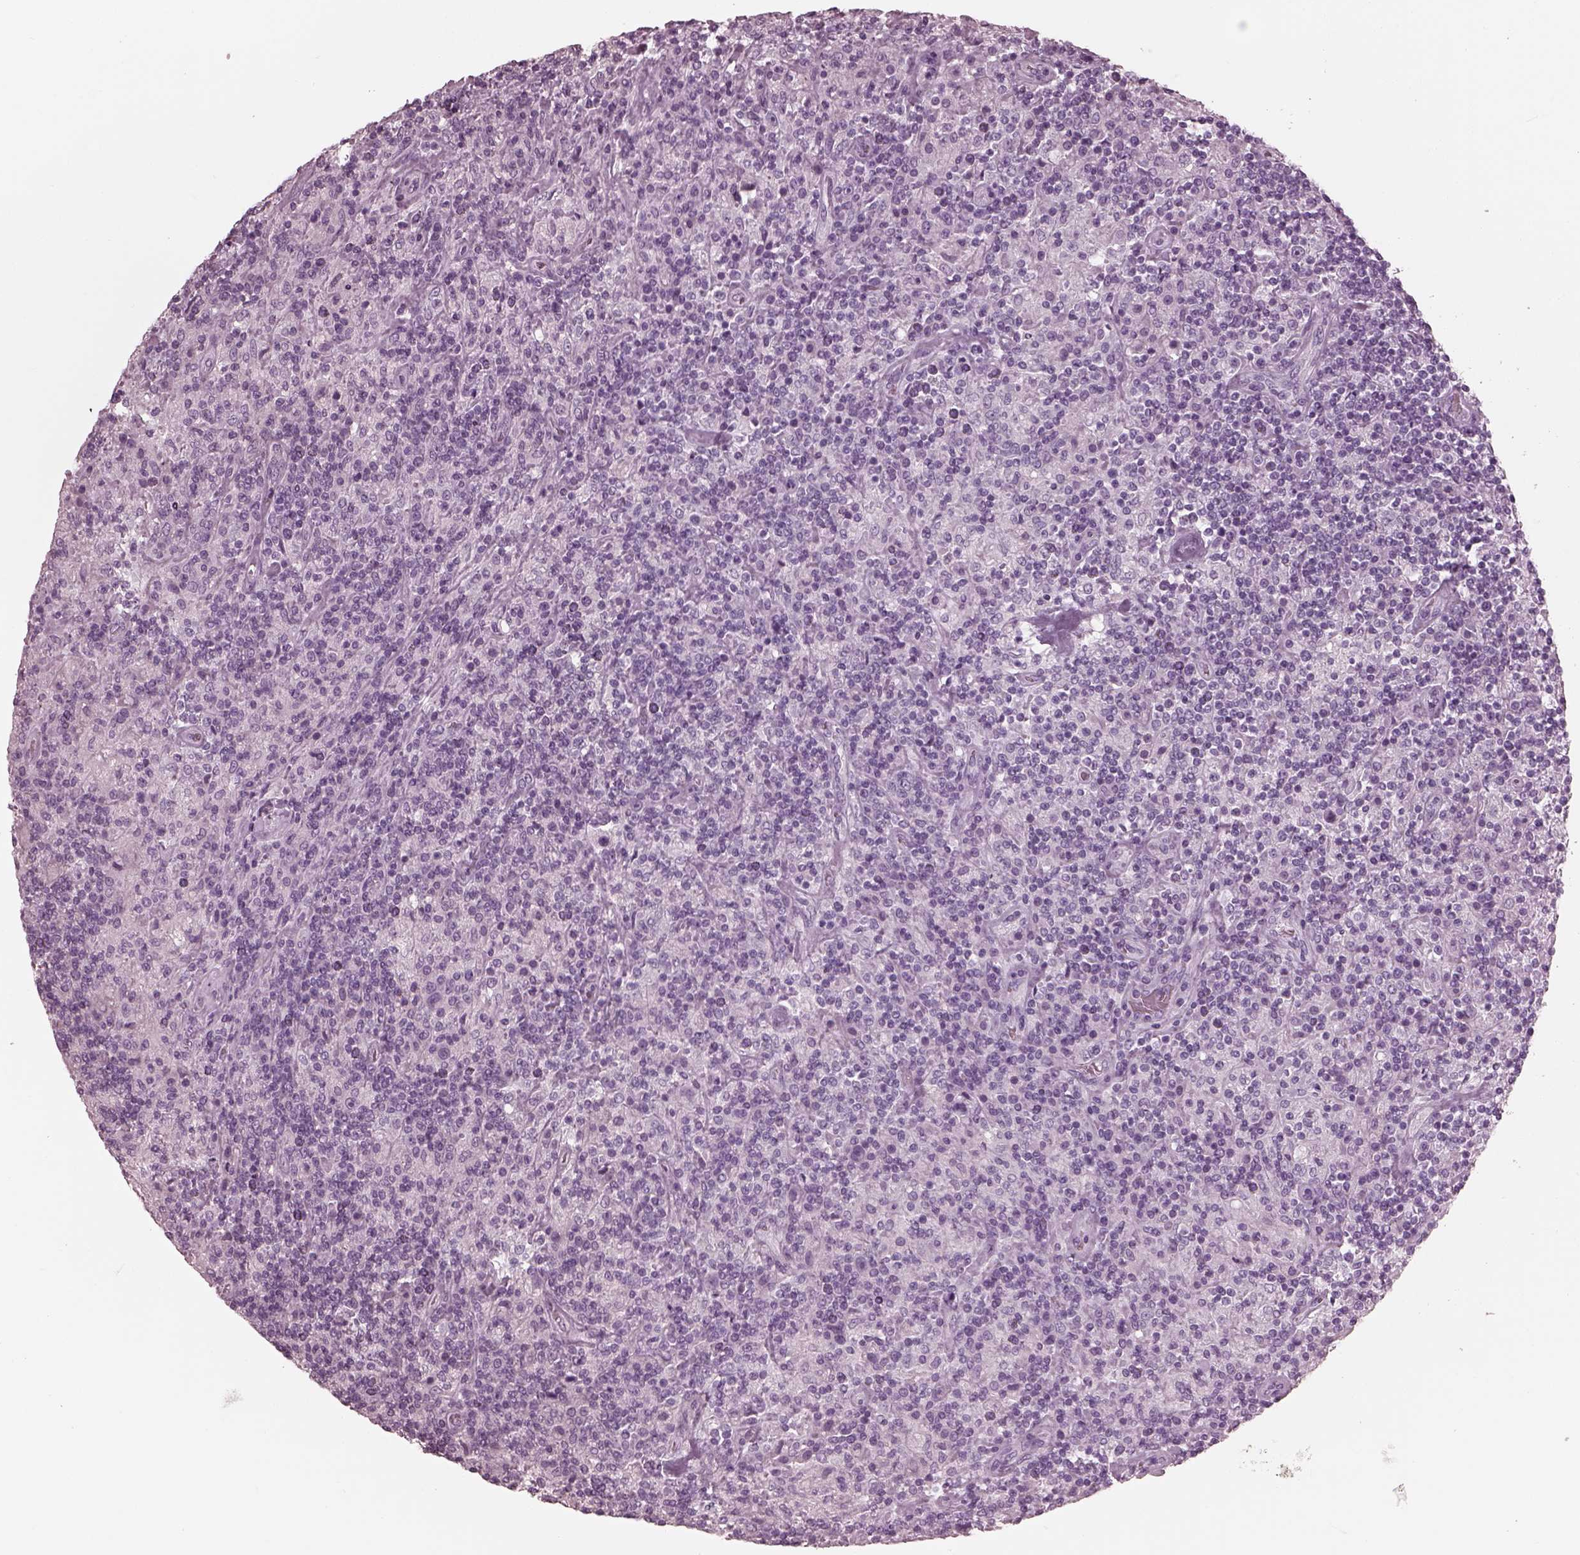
{"staining": {"intensity": "negative", "quantity": "none", "location": "none"}, "tissue": "lymphoma", "cell_type": "Tumor cells", "image_type": "cancer", "snomed": [{"axis": "morphology", "description": "Hodgkin's disease, NOS"}, {"axis": "topography", "description": "Lymph node"}], "caption": "The immunohistochemistry (IHC) micrograph has no significant expression in tumor cells of lymphoma tissue.", "gene": "FABP9", "patient": {"sex": "male", "age": 70}}